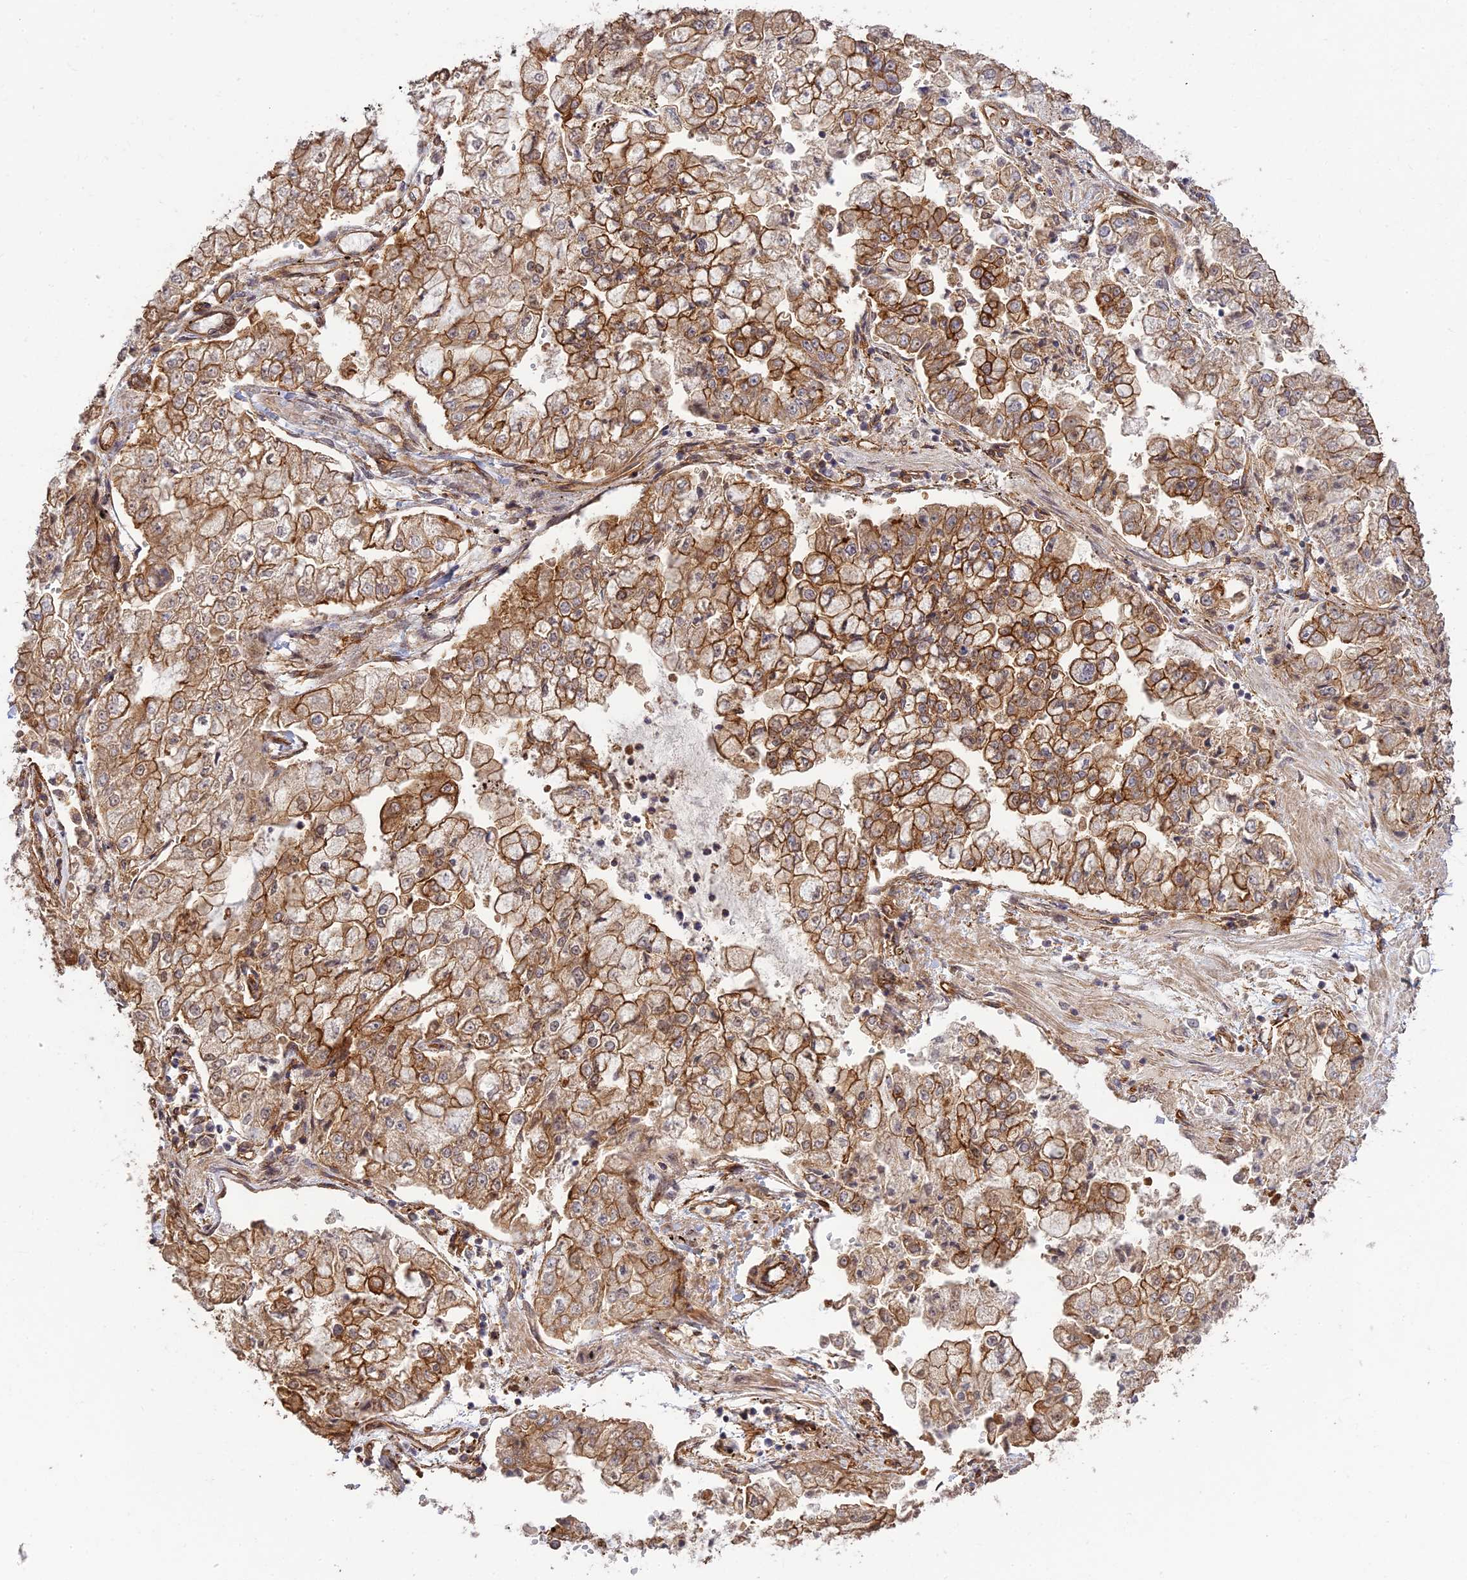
{"staining": {"intensity": "moderate", "quantity": ">75%", "location": "cytoplasmic/membranous"}, "tissue": "stomach cancer", "cell_type": "Tumor cells", "image_type": "cancer", "snomed": [{"axis": "morphology", "description": "Adenocarcinoma, NOS"}, {"axis": "topography", "description": "Stomach"}], "caption": "Tumor cells demonstrate medium levels of moderate cytoplasmic/membranous positivity in about >75% of cells in human stomach adenocarcinoma. Using DAB (brown) and hematoxylin (blue) stains, captured at high magnification using brightfield microscopy.", "gene": "HOMER2", "patient": {"sex": "male", "age": 76}}